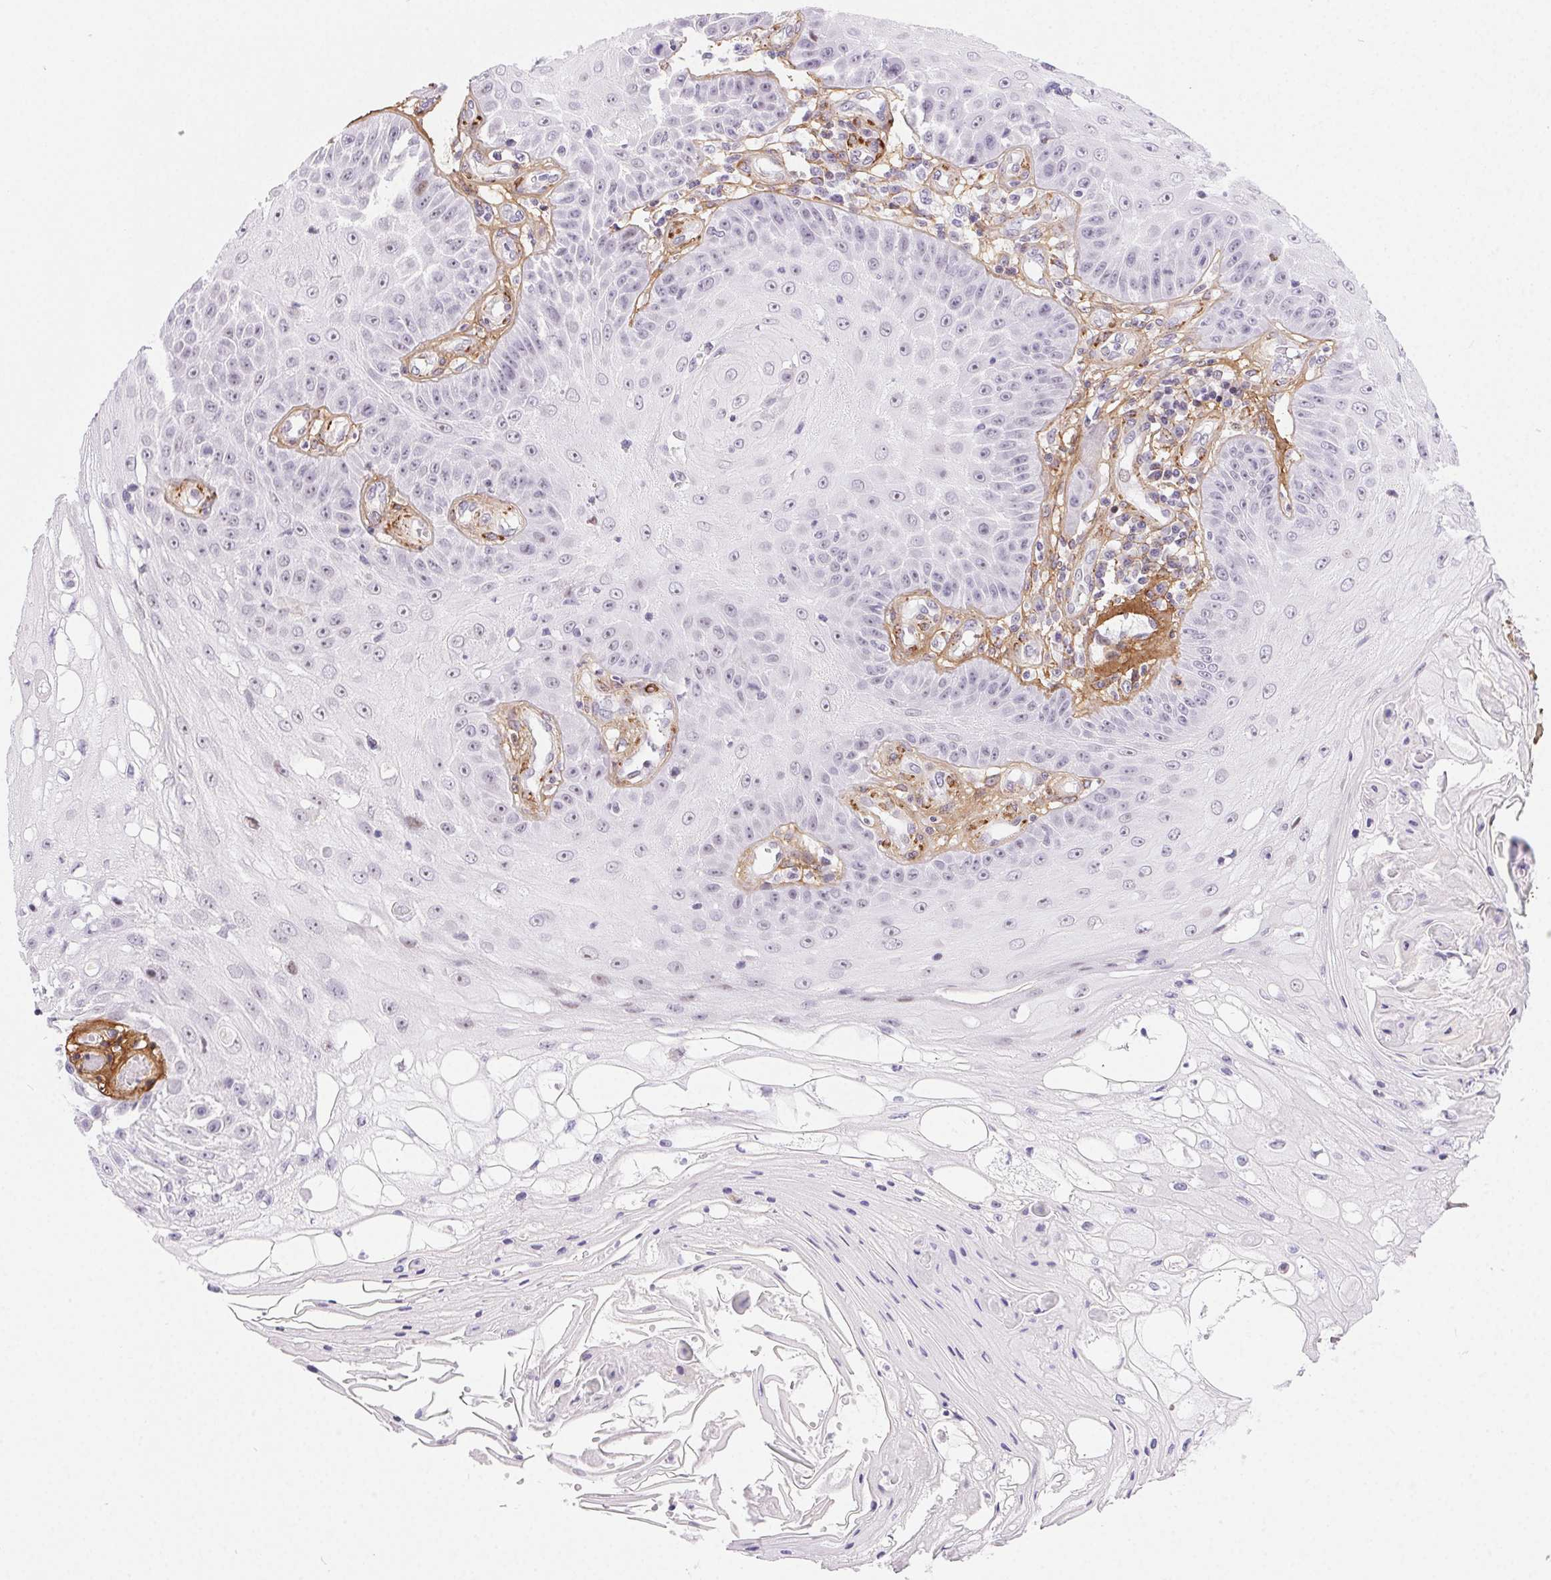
{"staining": {"intensity": "negative", "quantity": "none", "location": "none"}, "tissue": "skin cancer", "cell_type": "Tumor cells", "image_type": "cancer", "snomed": [{"axis": "morphology", "description": "Squamous cell carcinoma, NOS"}, {"axis": "topography", "description": "Skin"}], "caption": "Tumor cells show no significant protein staining in skin squamous cell carcinoma.", "gene": "PDZD2", "patient": {"sex": "male", "age": 70}}